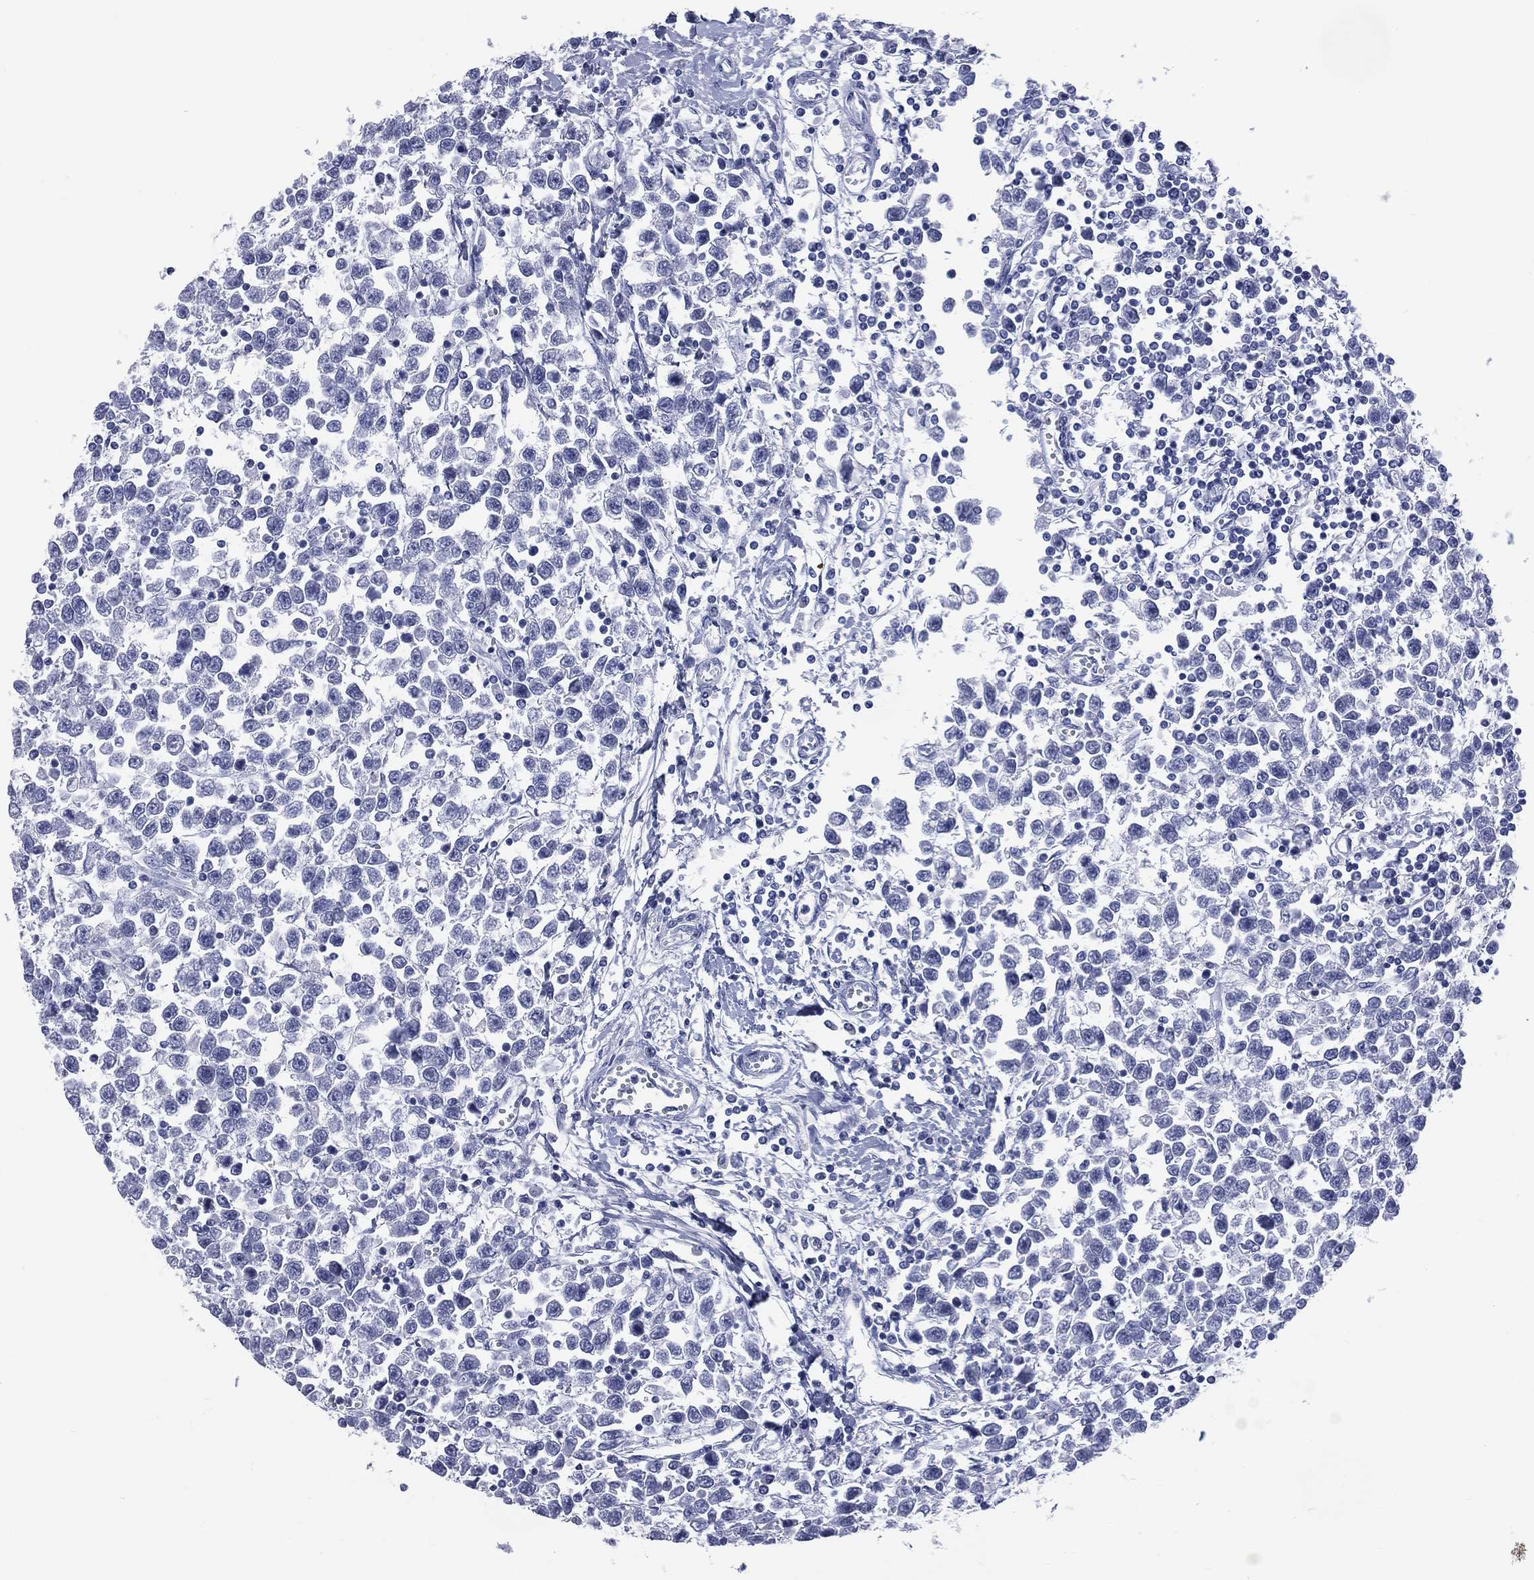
{"staining": {"intensity": "negative", "quantity": "none", "location": "none"}, "tissue": "testis cancer", "cell_type": "Tumor cells", "image_type": "cancer", "snomed": [{"axis": "morphology", "description": "Seminoma, NOS"}, {"axis": "topography", "description": "Testis"}], "caption": "DAB immunohistochemical staining of human testis cancer (seminoma) shows no significant positivity in tumor cells.", "gene": "CYLC1", "patient": {"sex": "male", "age": 34}}